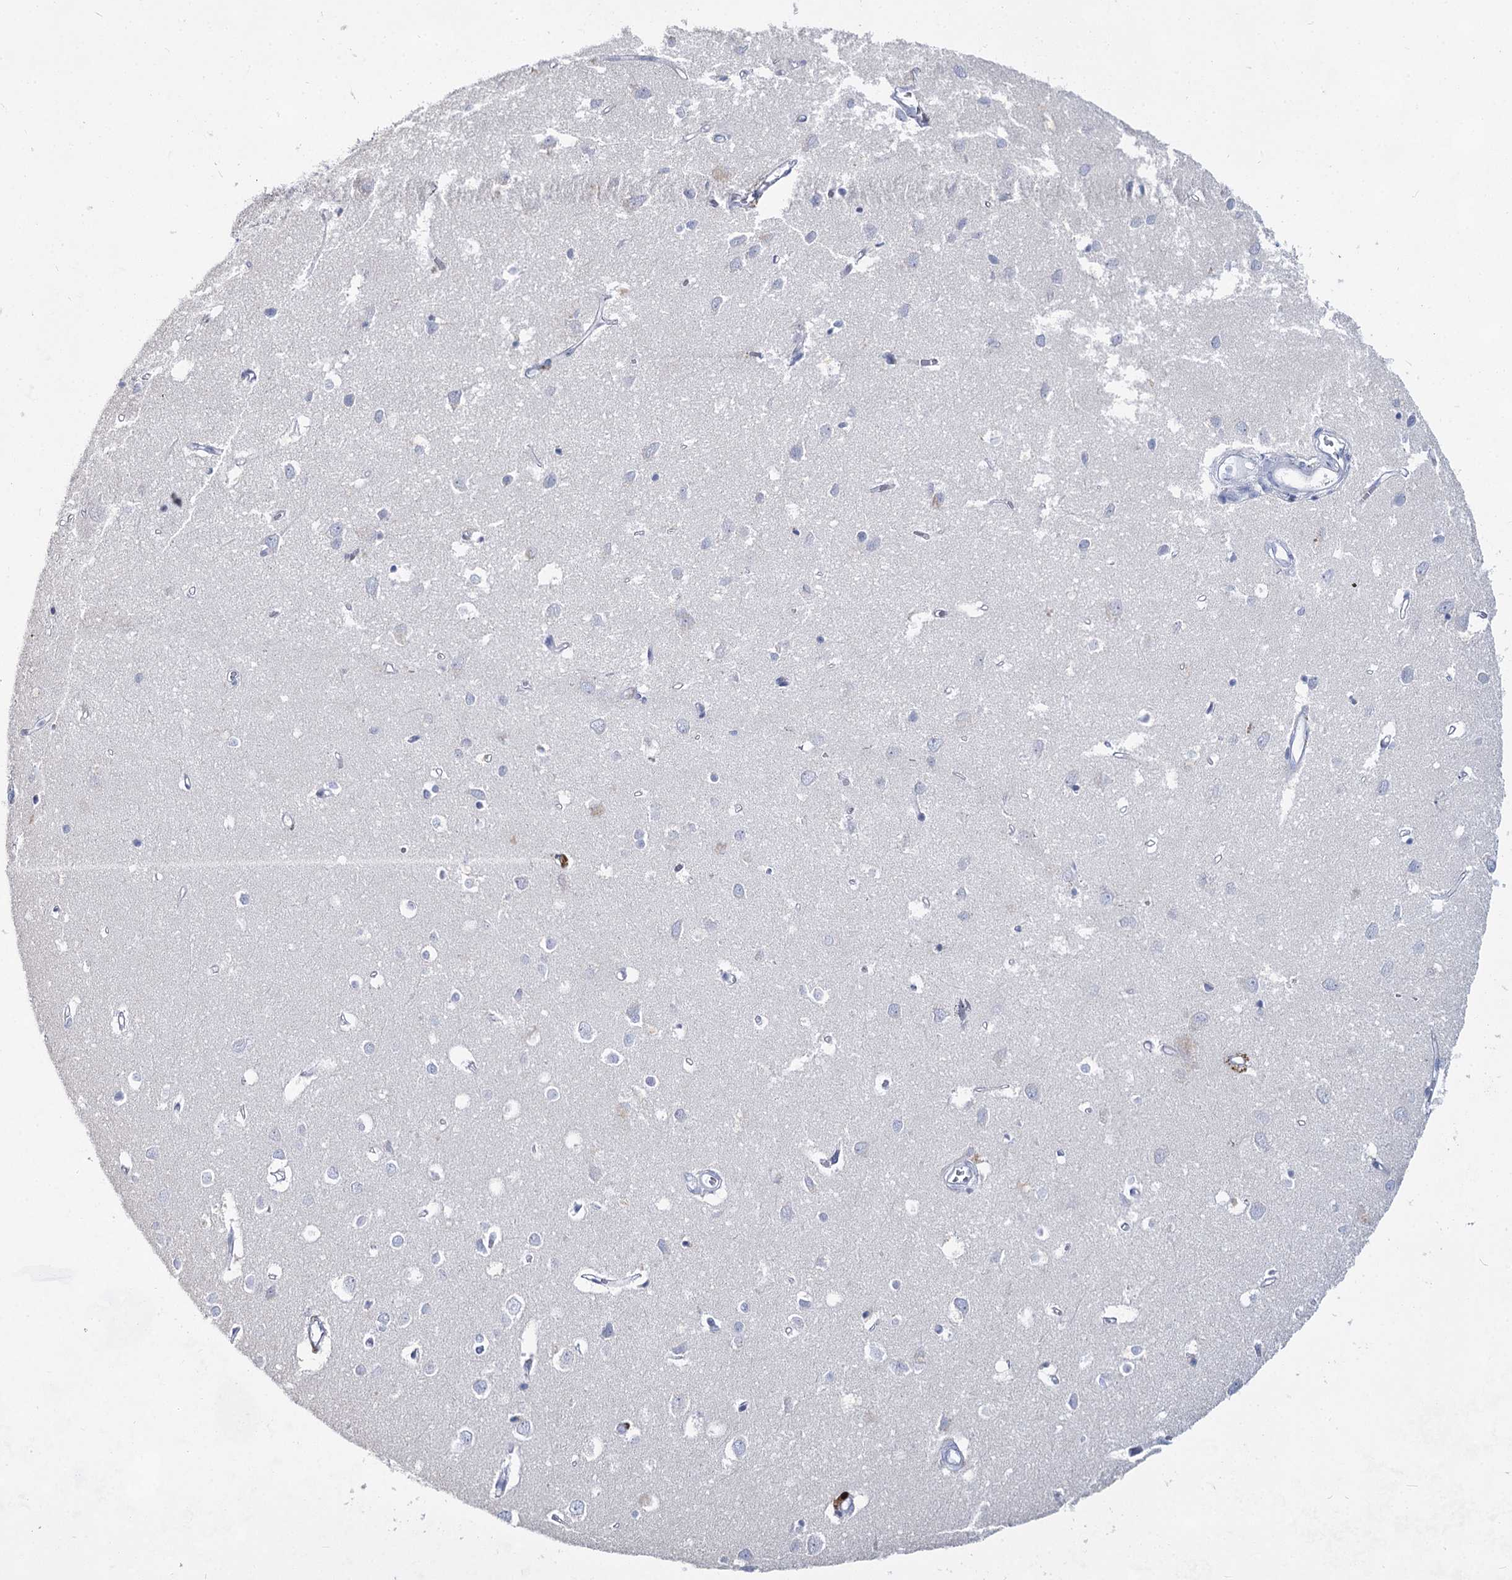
{"staining": {"intensity": "negative", "quantity": "none", "location": "none"}, "tissue": "cerebral cortex", "cell_type": "Endothelial cells", "image_type": "normal", "snomed": [{"axis": "morphology", "description": "Normal tissue, NOS"}, {"axis": "topography", "description": "Cerebral cortex"}], "caption": "Immunohistochemistry (IHC) photomicrograph of benign cerebral cortex: human cerebral cortex stained with DAB (3,3'-diaminobenzidine) shows no significant protein expression in endothelial cells. (Immunohistochemistry, brightfield microscopy, high magnification).", "gene": "SLC17A2", "patient": {"sex": "female", "age": 64}}